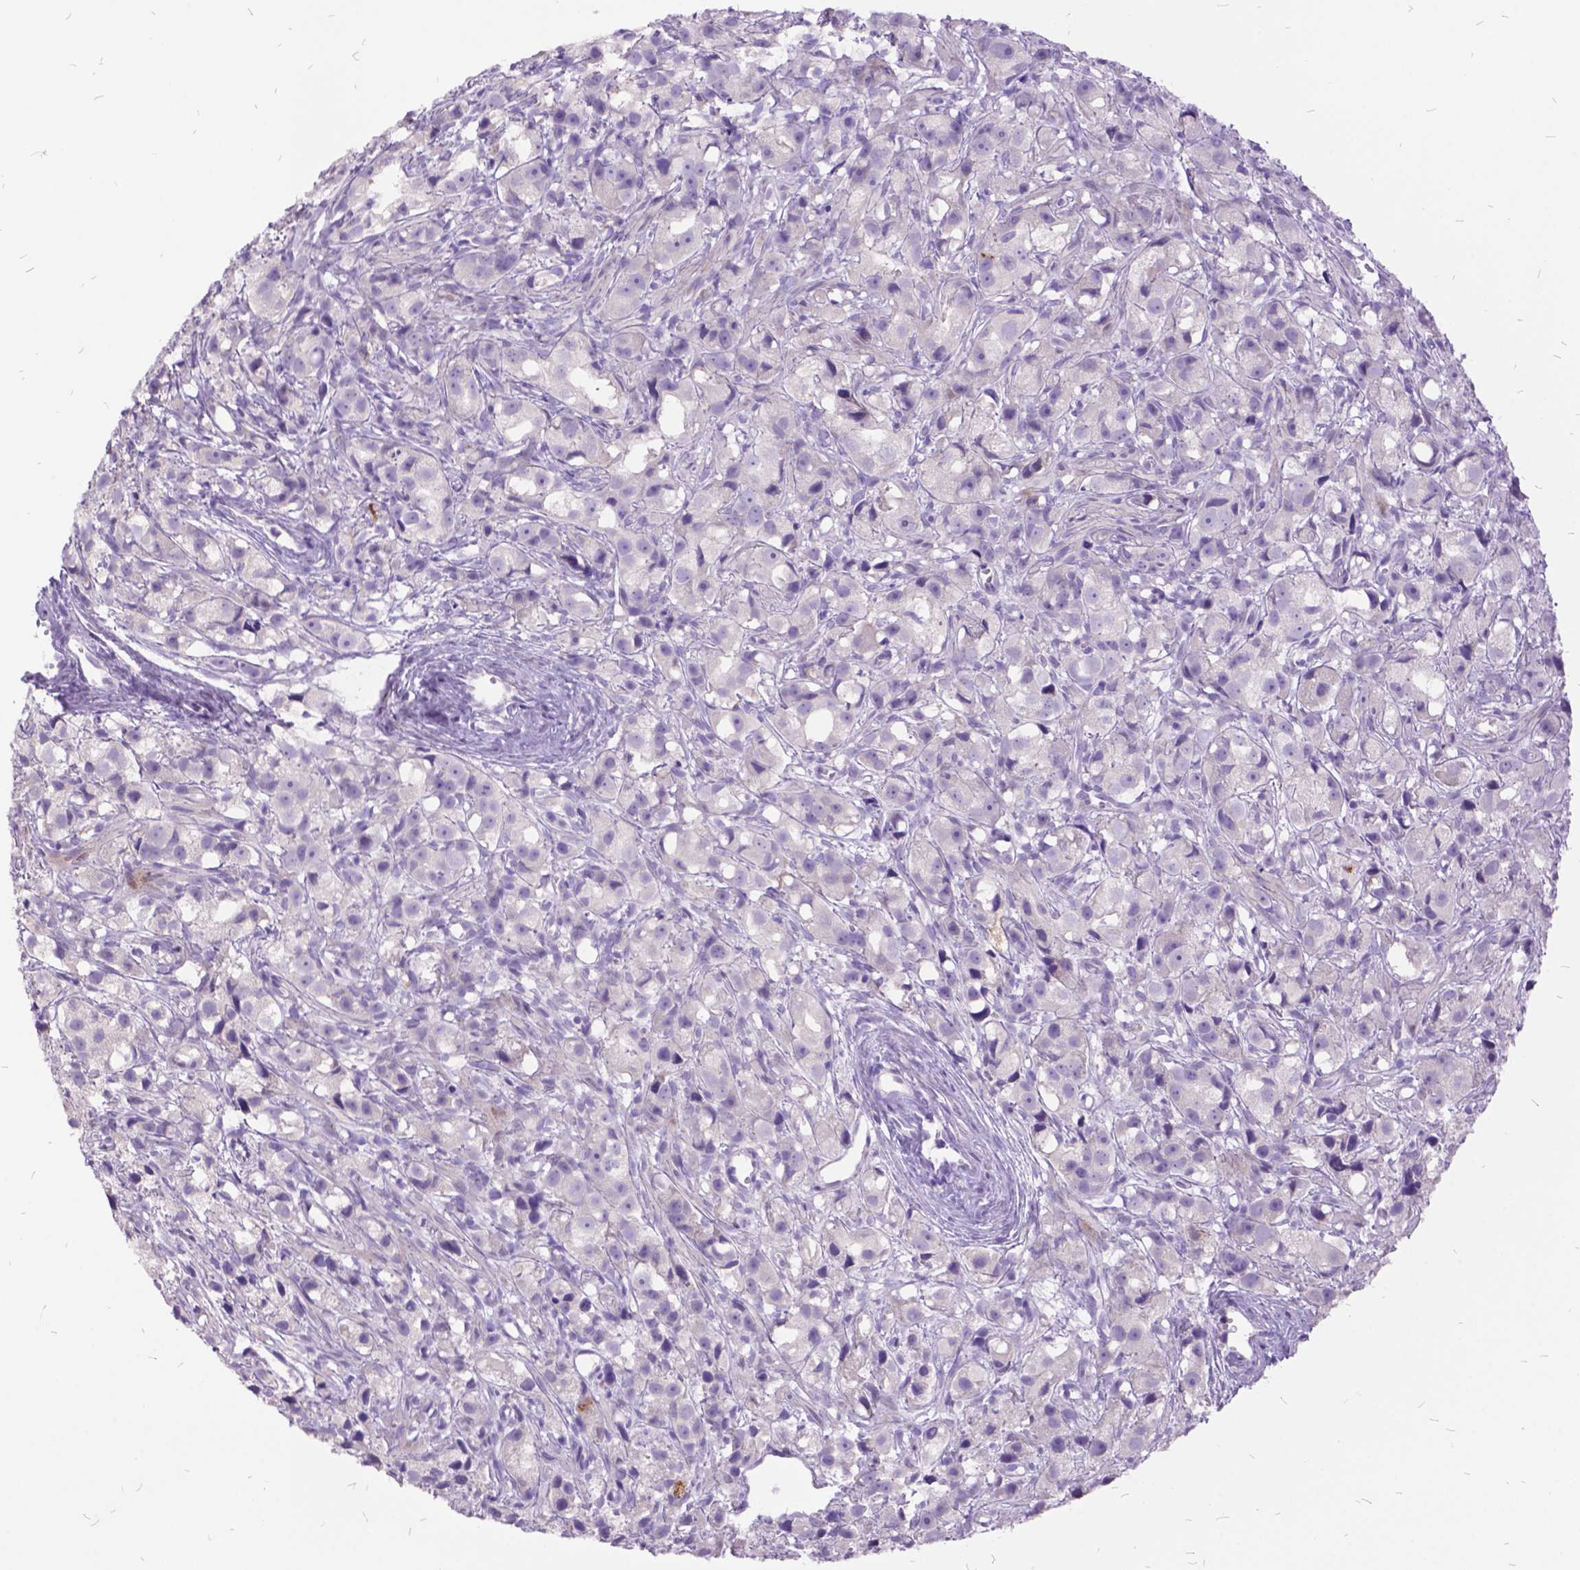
{"staining": {"intensity": "negative", "quantity": "none", "location": "none"}, "tissue": "prostate cancer", "cell_type": "Tumor cells", "image_type": "cancer", "snomed": [{"axis": "morphology", "description": "Adenocarcinoma, High grade"}, {"axis": "topography", "description": "Prostate"}], "caption": "Prostate adenocarcinoma (high-grade) was stained to show a protein in brown. There is no significant expression in tumor cells.", "gene": "ITGB6", "patient": {"sex": "male", "age": 75}}